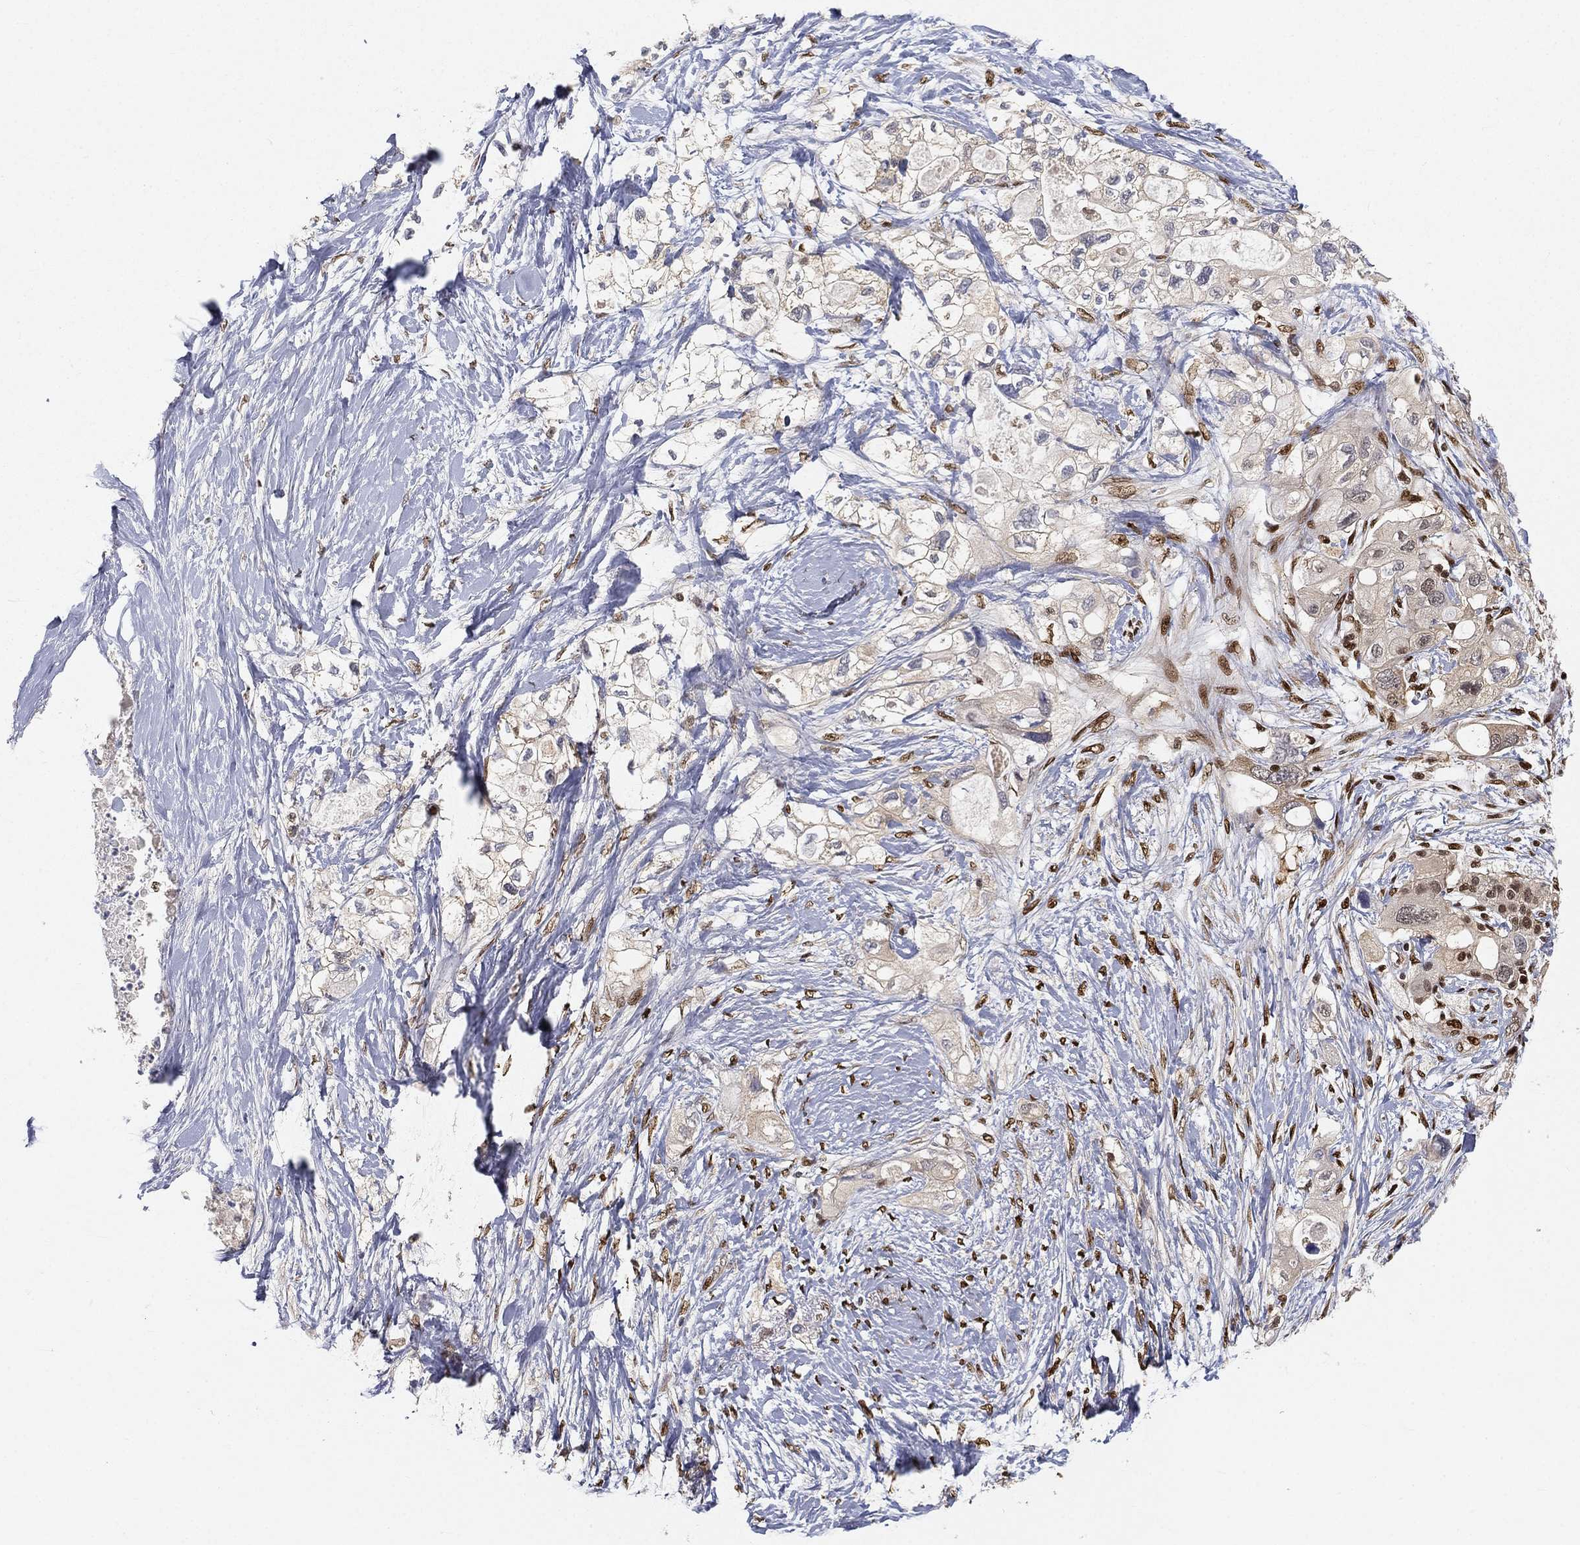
{"staining": {"intensity": "moderate", "quantity": "<25%", "location": "nuclear"}, "tissue": "pancreatic cancer", "cell_type": "Tumor cells", "image_type": "cancer", "snomed": [{"axis": "morphology", "description": "Adenocarcinoma, NOS"}, {"axis": "topography", "description": "Pancreas"}], "caption": "Immunohistochemical staining of human adenocarcinoma (pancreatic) reveals low levels of moderate nuclear positivity in approximately <25% of tumor cells. The staining was performed using DAB (3,3'-diaminobenzidine), with brown indicating positive protein expression. Nuclei are stained blue with hematoxylin.", "gene": "CRTC3", "patient": {"sex": "female", "age": 56}}